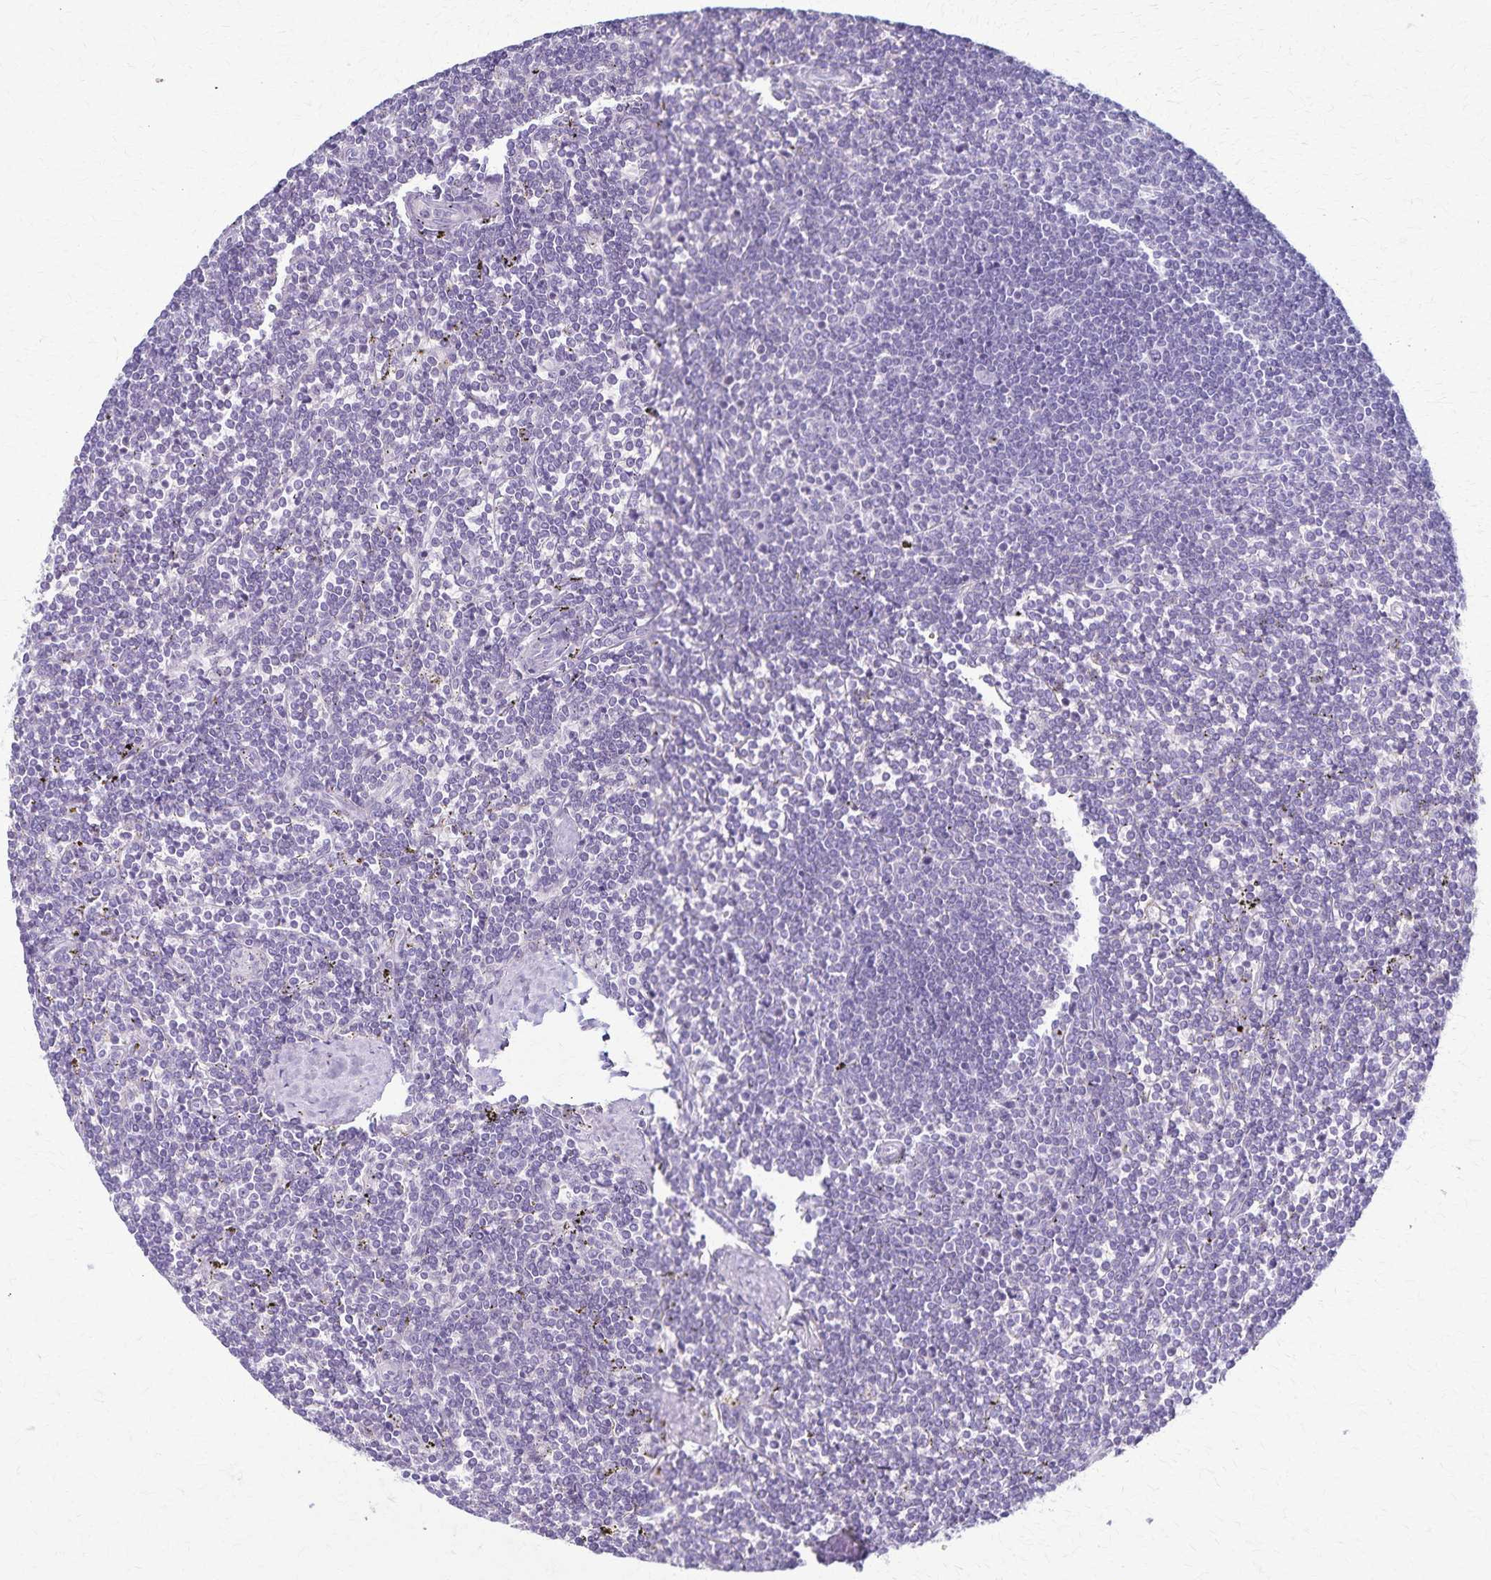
{"staining": {"intensity": "negative", "quantity": "none", "location": "none"}, "tissue": "lymphoma", "cell_type": "Tumor cells", "image_type": "cancer", "snomed": [{"axis": "morphology", "description": "Malignant lymphoma, non-Hodgkin's type, Low grade"}, {"axis": "topography", "description": "Spleen"}], "caption": "Immunohistochemistry (IHC) image of lymphoma stained for a protein (brown), which exhibits no staining in tumor cells.", "gene": "TMEM60", "patient": {"sex": "male", "age": 78}}